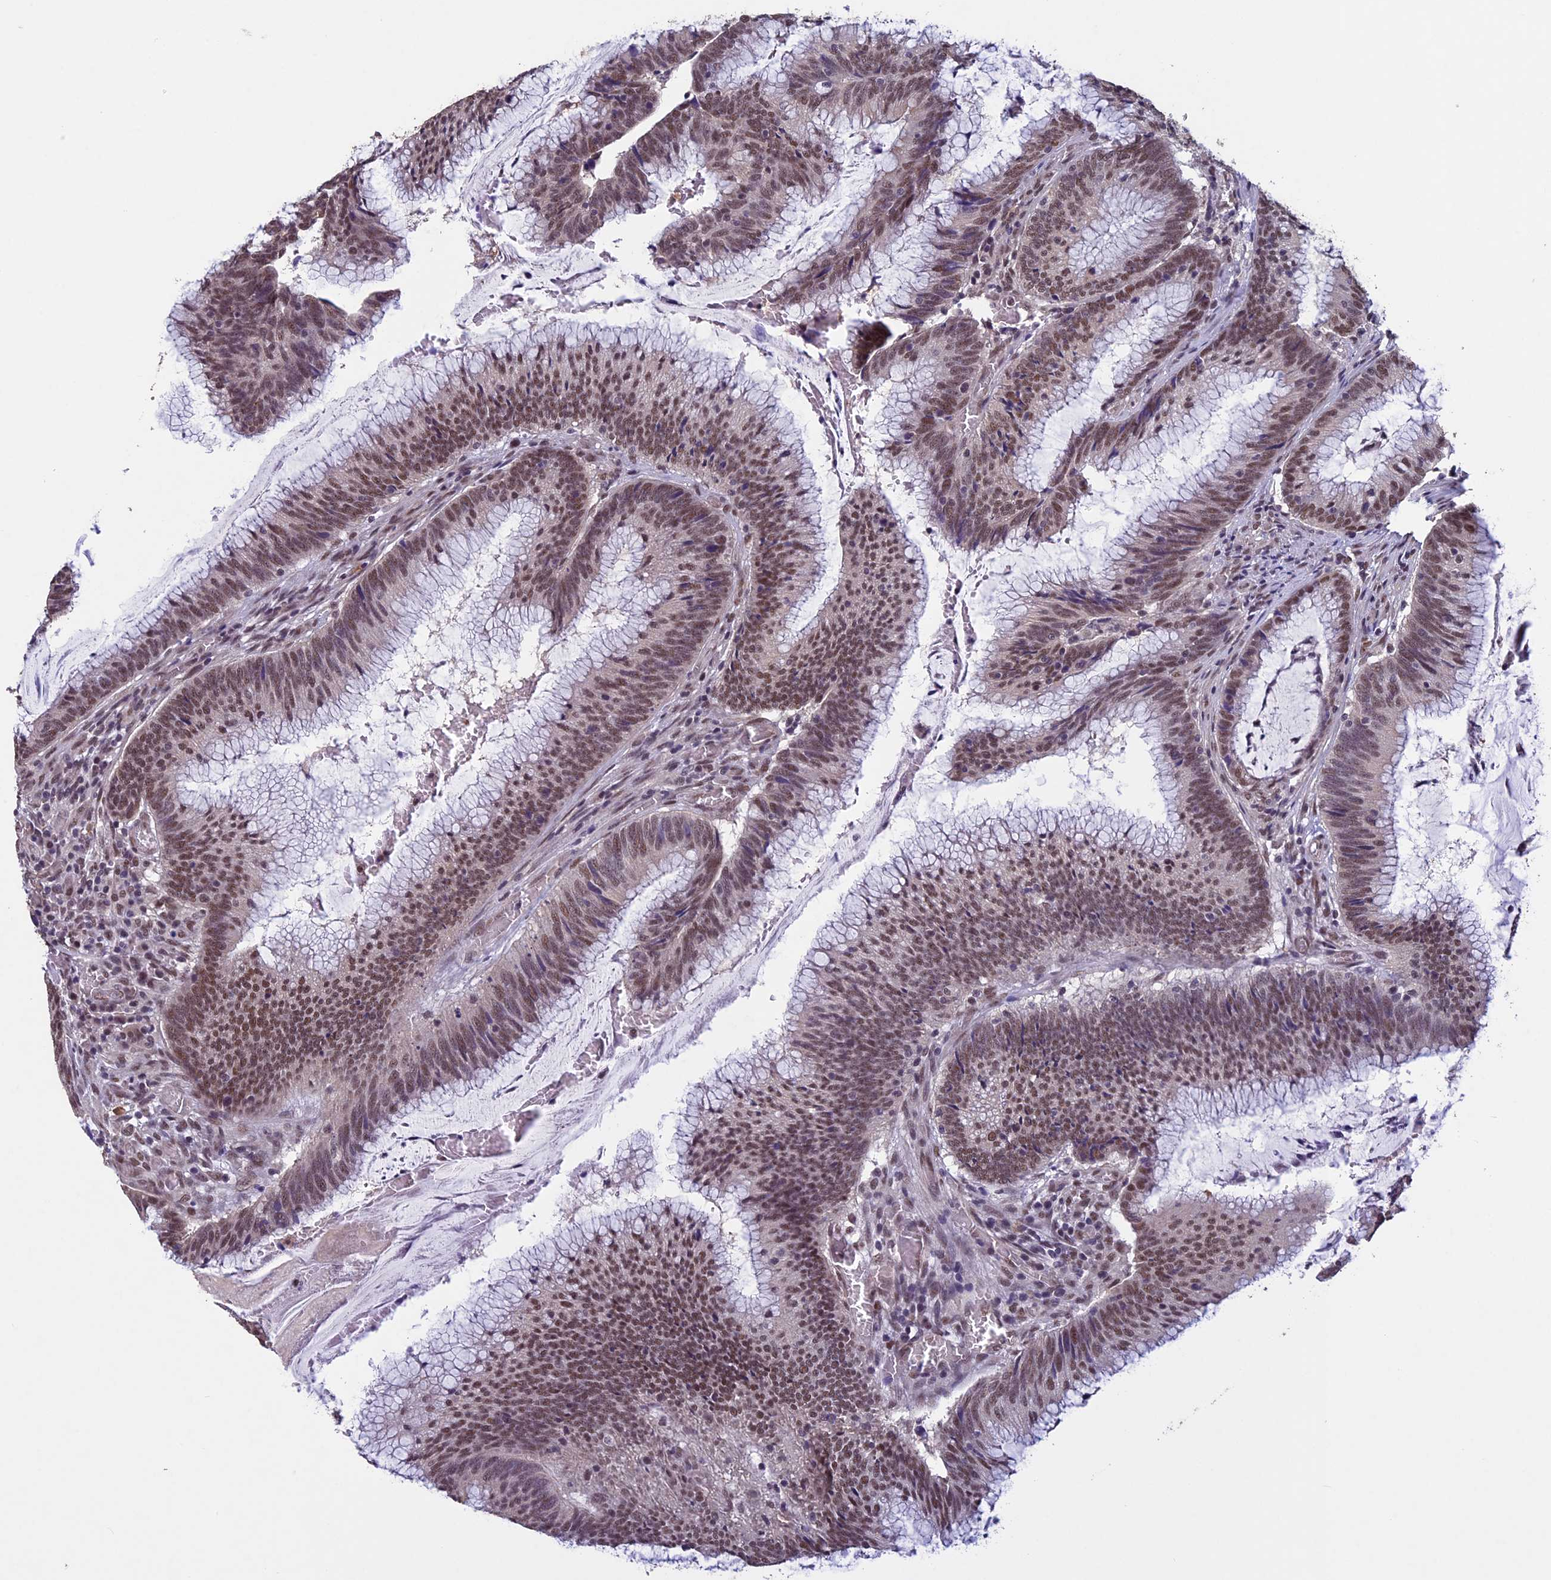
{"staining": {"intensity": "moderate", "quantity": ">75%", "location": "nuclear"}, "tissue": "colorectal cancer", "cell_type": "Tumor cells", "image_type": "cancer", "snomed": [{"axis": "morphology", "description": "Adenocarcinoma, NOS"}, {"axis": "topography", "description": "Rectum"}], "caption": "Colorectal adenocarcinoma stained with immunohistochemistry exhibits moderate nuclear expression in about >75% of tumor cells. (Brightfield microscopy of DAB IHC at high magnification).", "gene": "RNF40", "patient": {"sex": "female", "age": 77}}